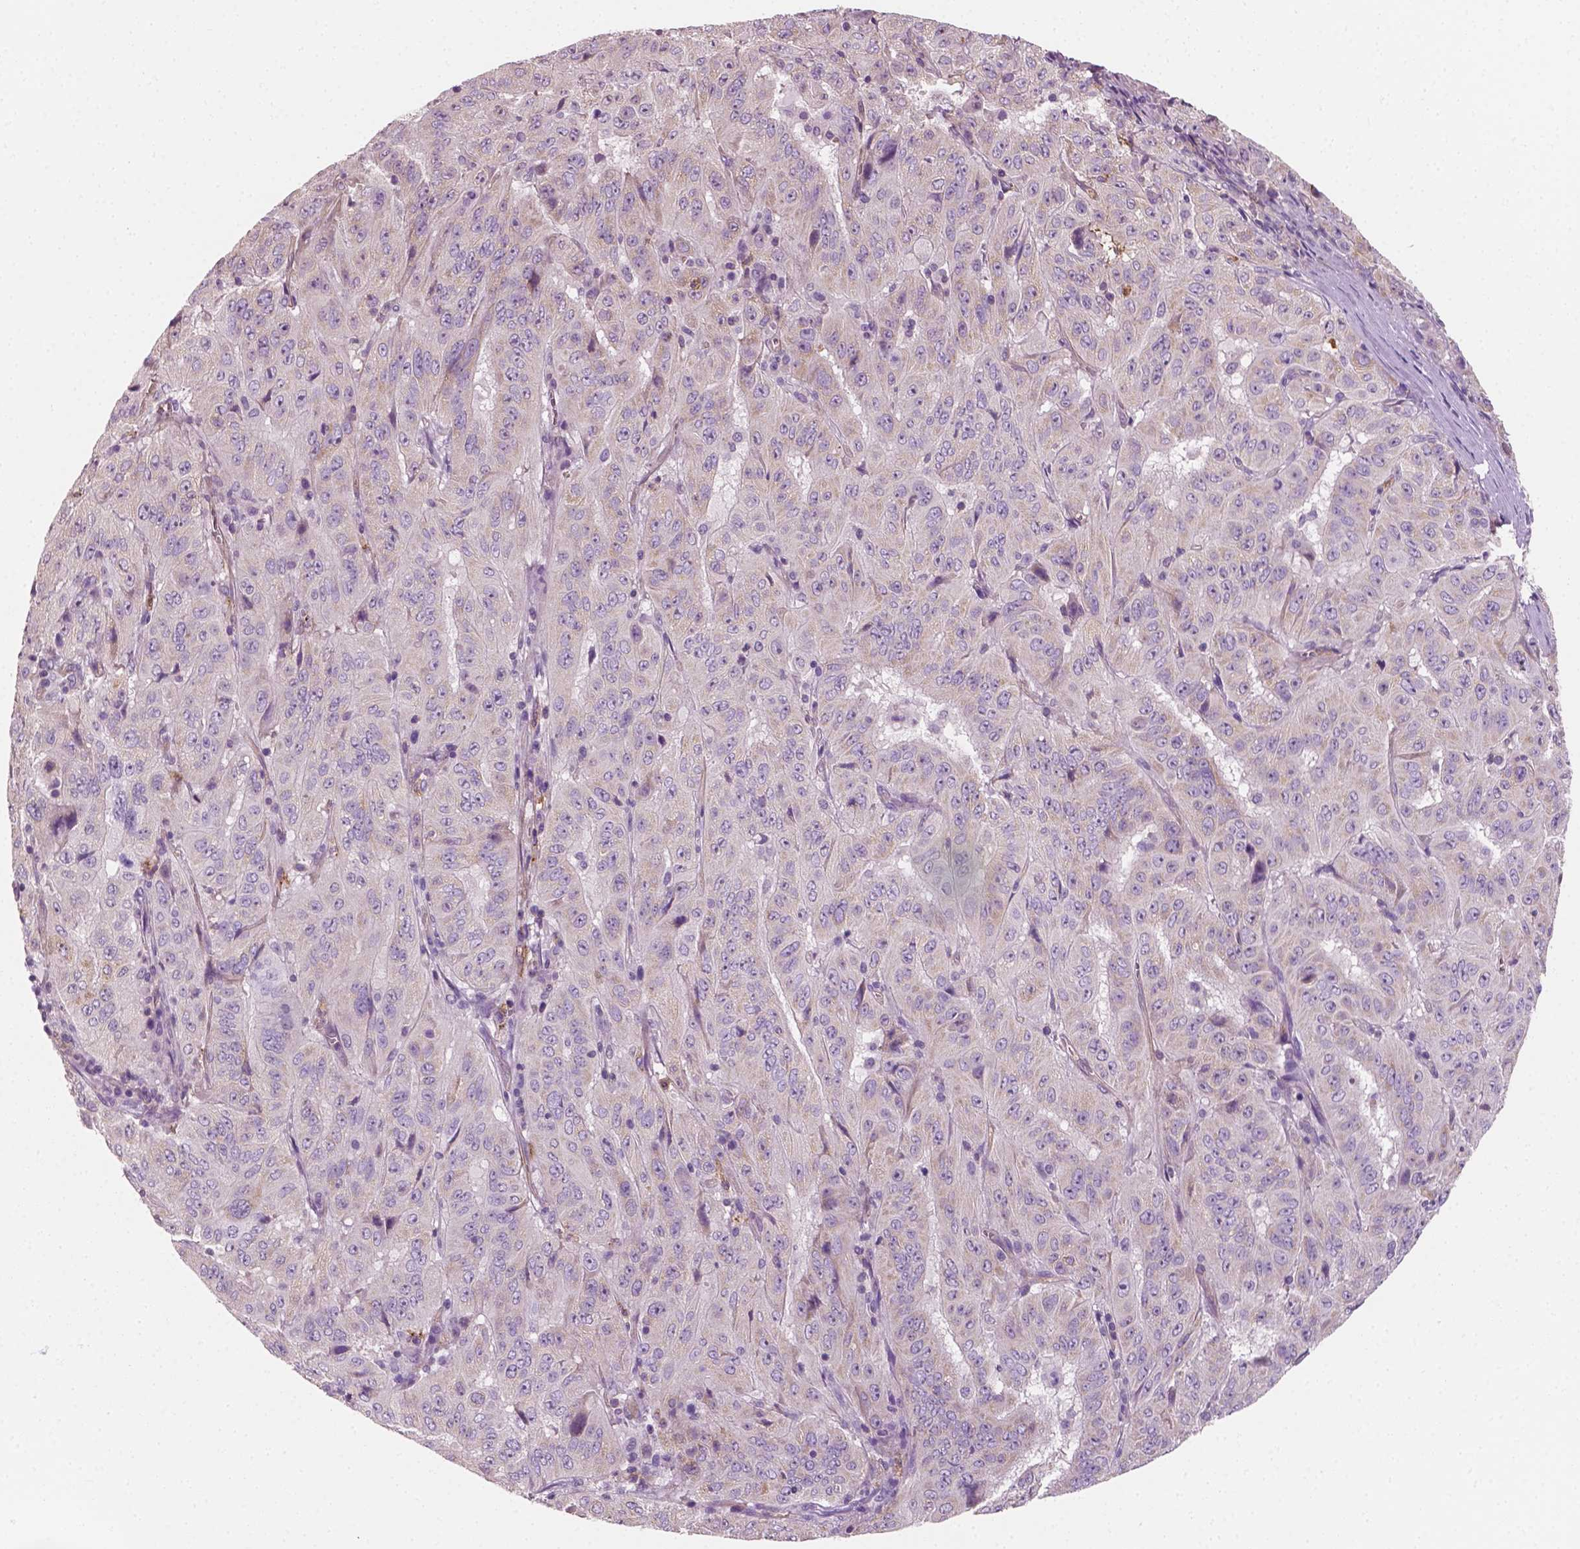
{"staining": {"intensity": "negative", "quantity": "none", "location": "none"}, "tissue": "pancreatic cancer", "cell_type": "Tumor cells", "image_type": "cancer", "snomed": [{"axis": "morphology", "description": "Adenocarcinoma, NOS"}, {"axis": "topography", "description": "Pancreas"}], "caption": "An immunohistochemistry photomicrograph of pancreatic adenocarcinoma is shown. There is no staining in tumor cells of pancreatic adenocarcinoma.", "gene": "PTX3", "patient": {"sex": "male", "age": 63}}